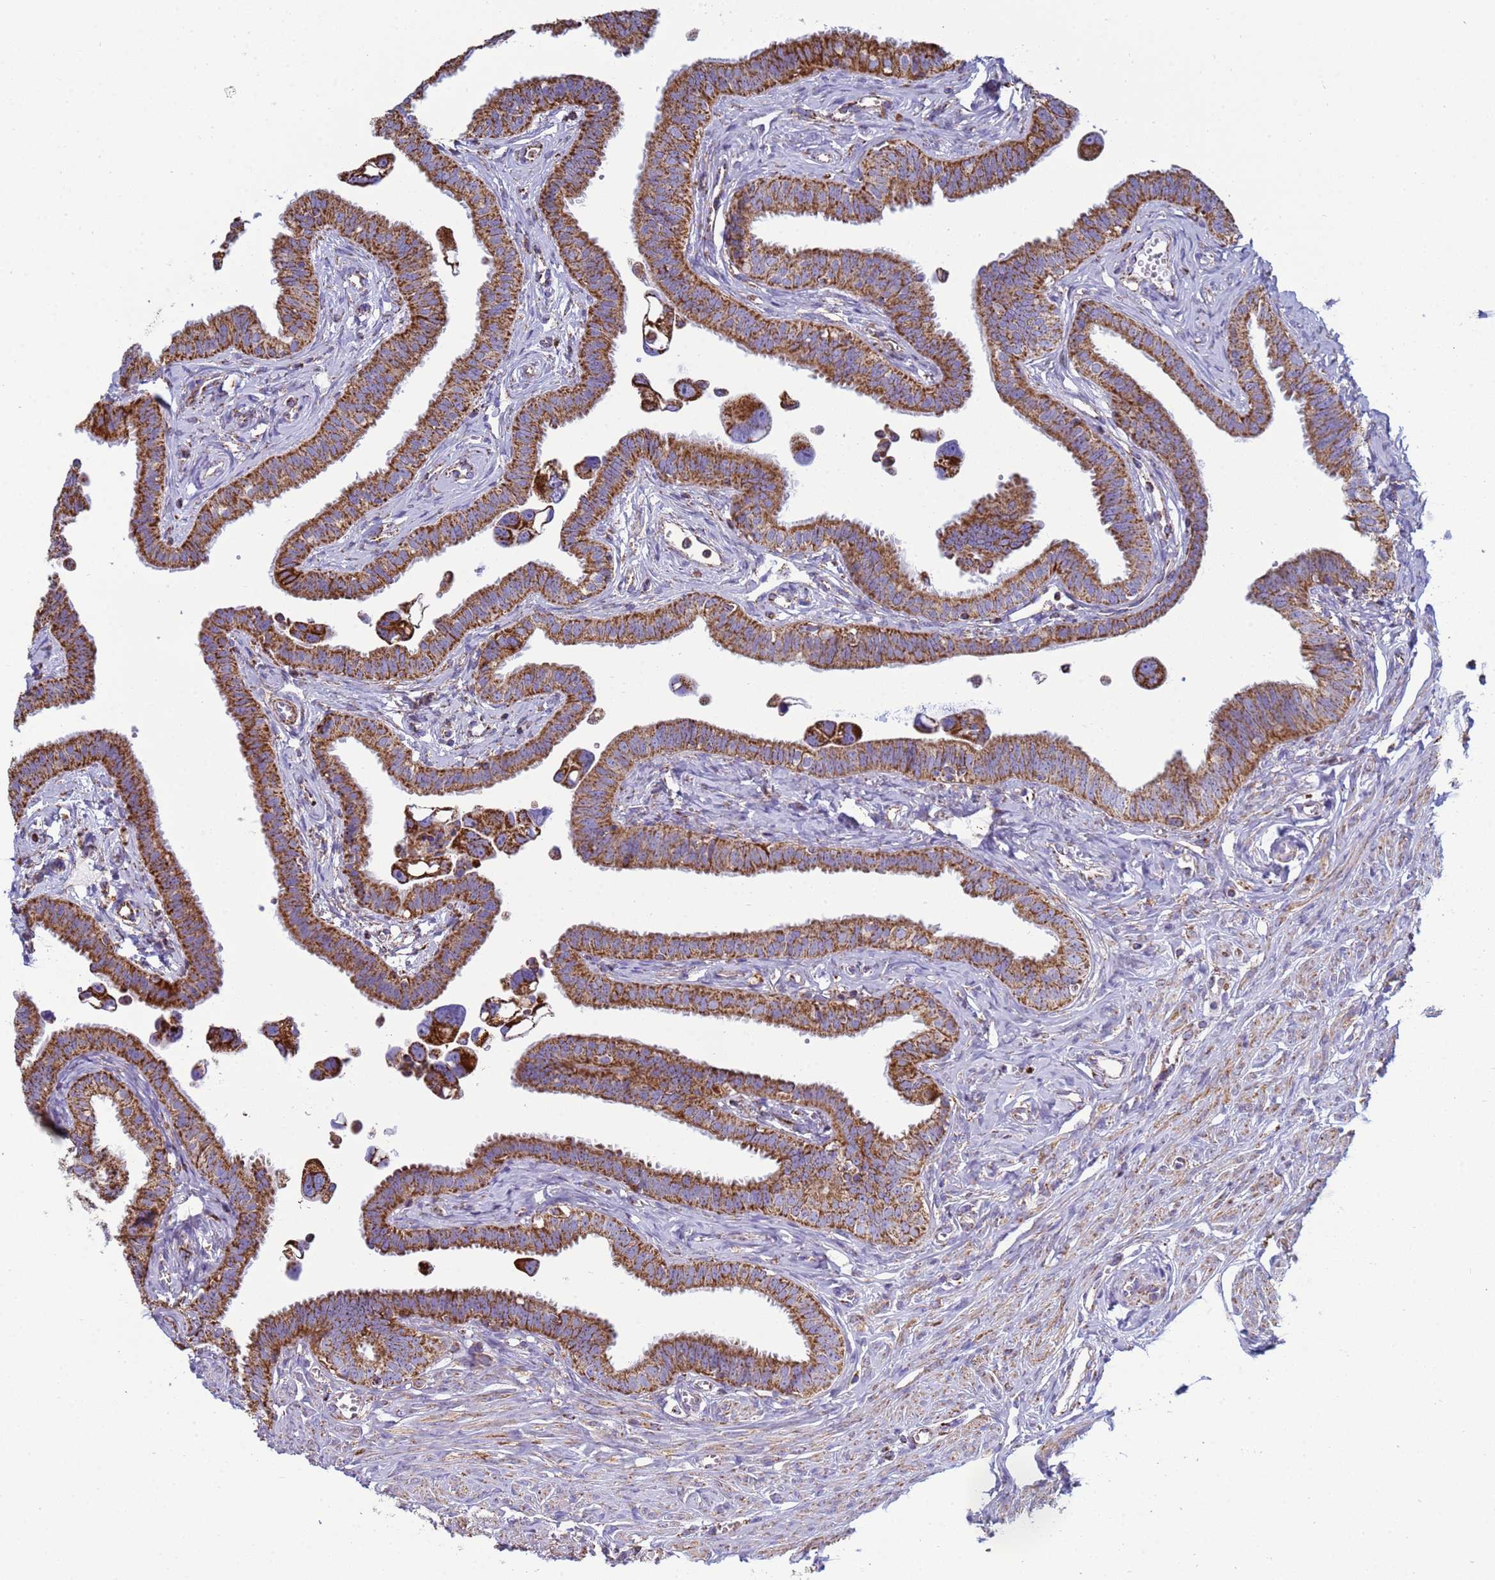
{"staining": {"intensity": "moderate", "quantity": ">75%", "location": "cytoplasmic/membranous"}, "tissue": "fallopian tube", "cell_type": "Glandular cells", "image_type": "normal", "snomed": [{"axis": "morphology", "description": "Normal tissue, NOS"}, {"axis": "morphology", "description": "Carcinoma, NOS"}, {"axis": "topography", "description": "Fallopian tube"}, {"axis": "topography", "description": "Ovary"}], "caption": "A photomicrograph of fallopian tube stained for a protein displays moderate cytoplasmic/membranous brown staining in glandular cells.", "gene": "COQ4", "patient": {"sex": "female", "age": 59}}